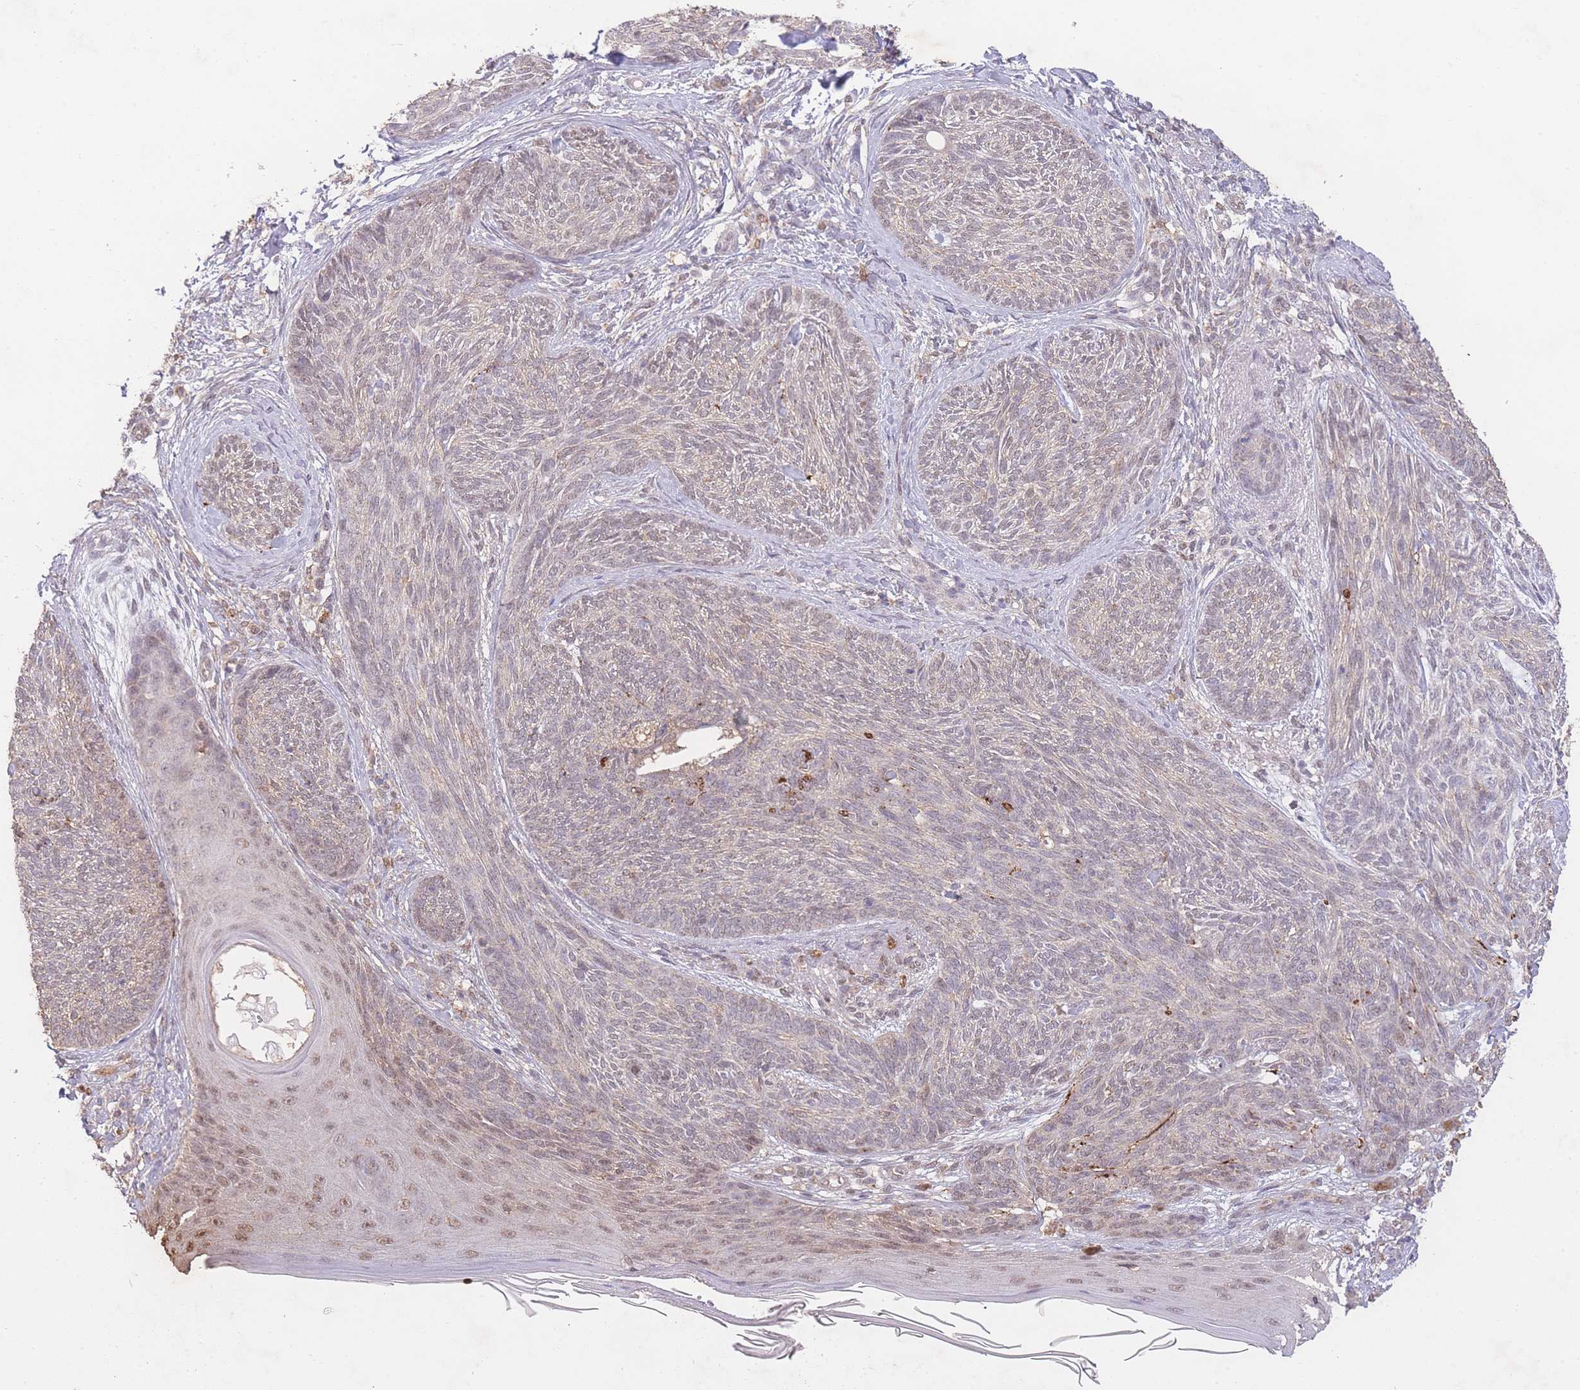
{"staining": {"intensity": "negative", "quantity": "none", "location": "none"}, "tissue": "skin cancer", "cell_type": "Tumor cells", "image_type": "cancer", "snomed": [{"axis": "morphology", "description": "Basal cell carcinoma"}, {"axis": "topography", "description": "Skin"}], "caption": "Immunohistochemistry (IHC) of skin basal cell carcinoma demonstrates no positivity in tumor cells.", "gene": "RNF144B", "patient": {"sex": "male", "age": 73}}